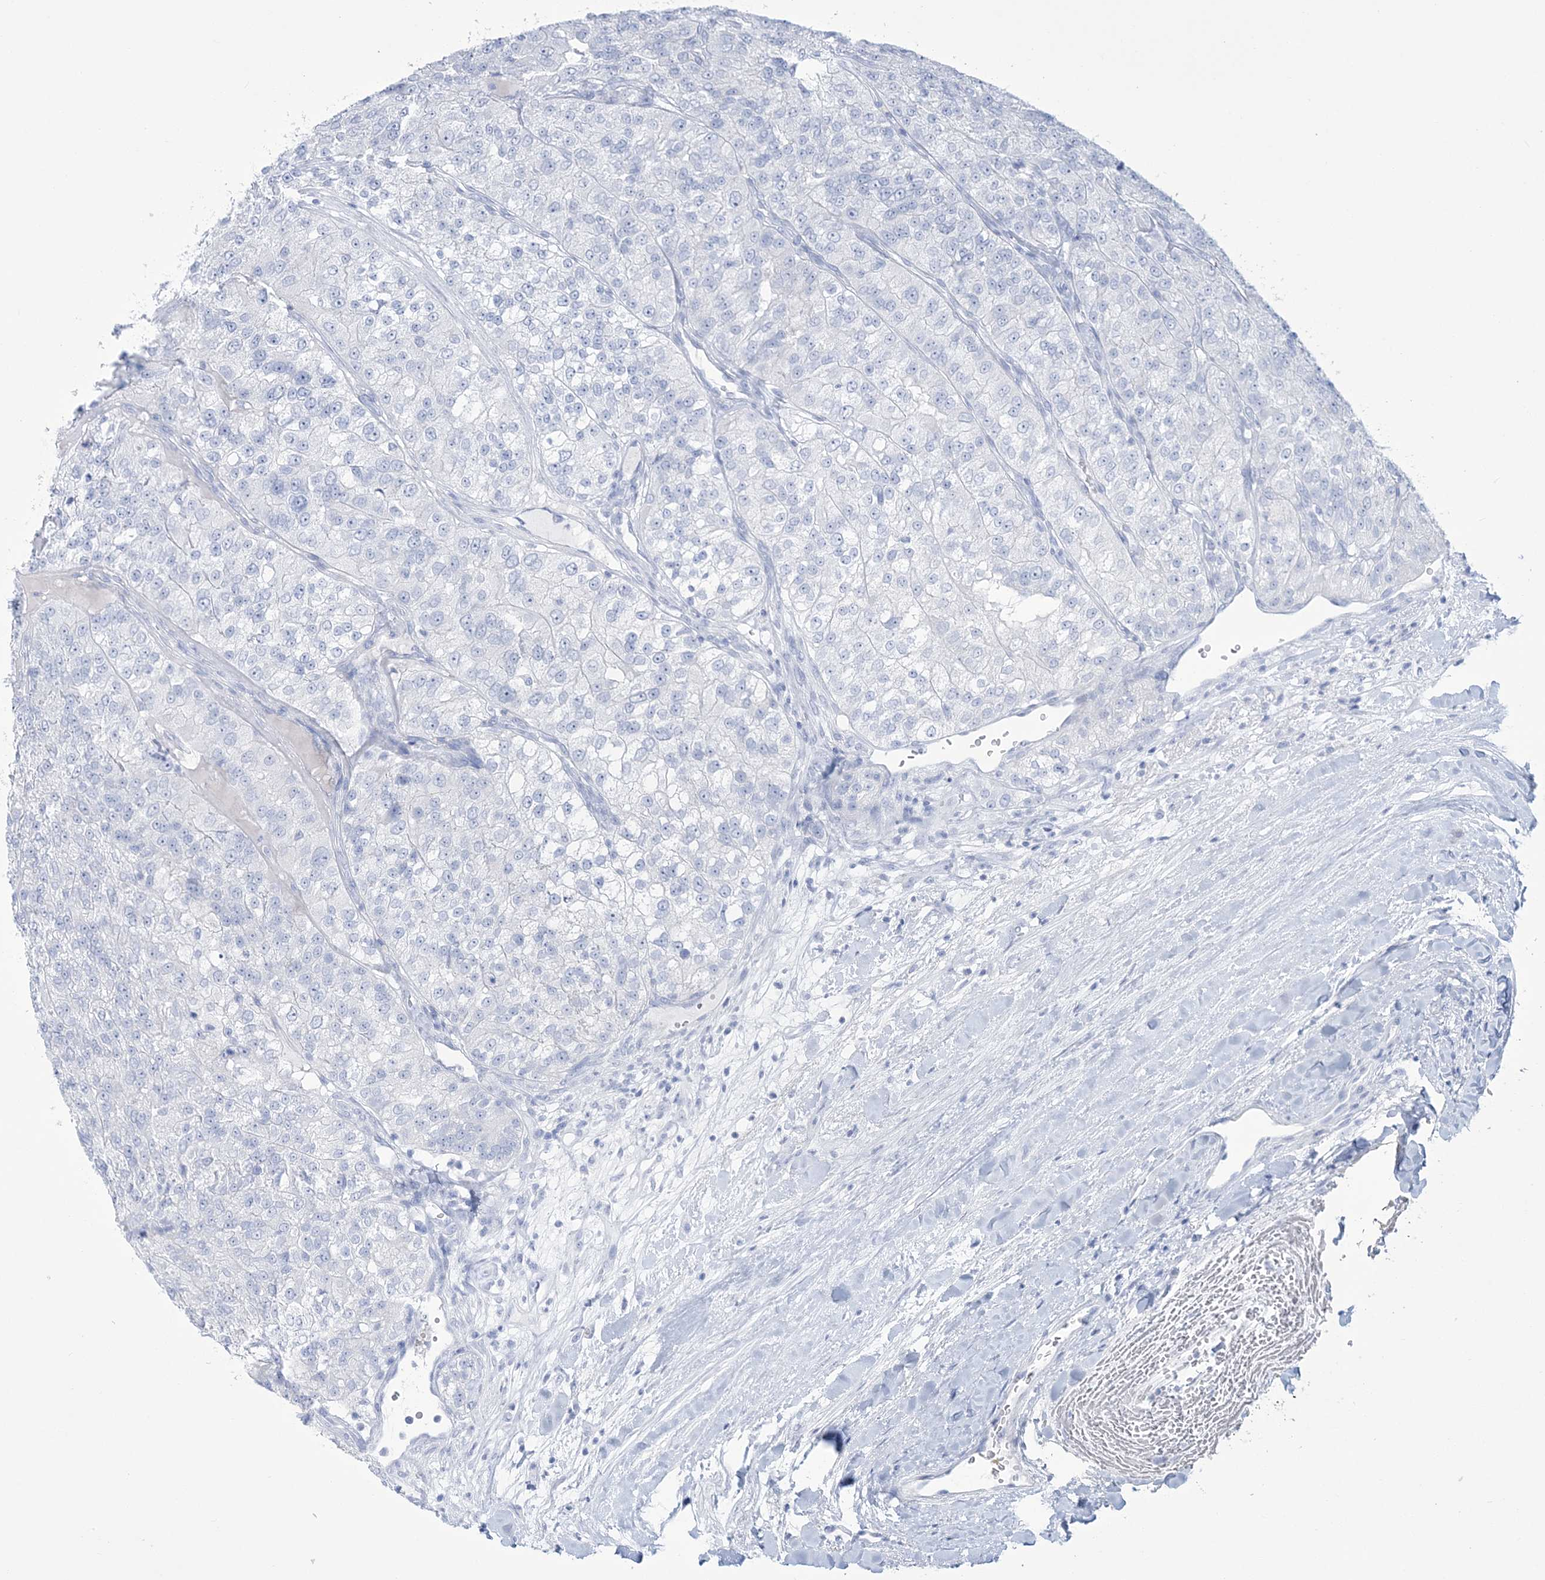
{"staining": {"intensity": "negative", "quantity": "none", "location": "none"}, "tissue": "renal cancer", "cell_type": "Tumor cells", "image_type": "cancer", "snomed": [{"axis": "morphology", "description": "Adenocarcinoma, NOS"}, {"axis": "topography", "description": "Kidney"}], "caption": "This is an immunohistochemistry image of renal cancer. There is no expression in tumor cells.", "gene": "RBP2", "patient": {"sex": "female", "age": 63}}